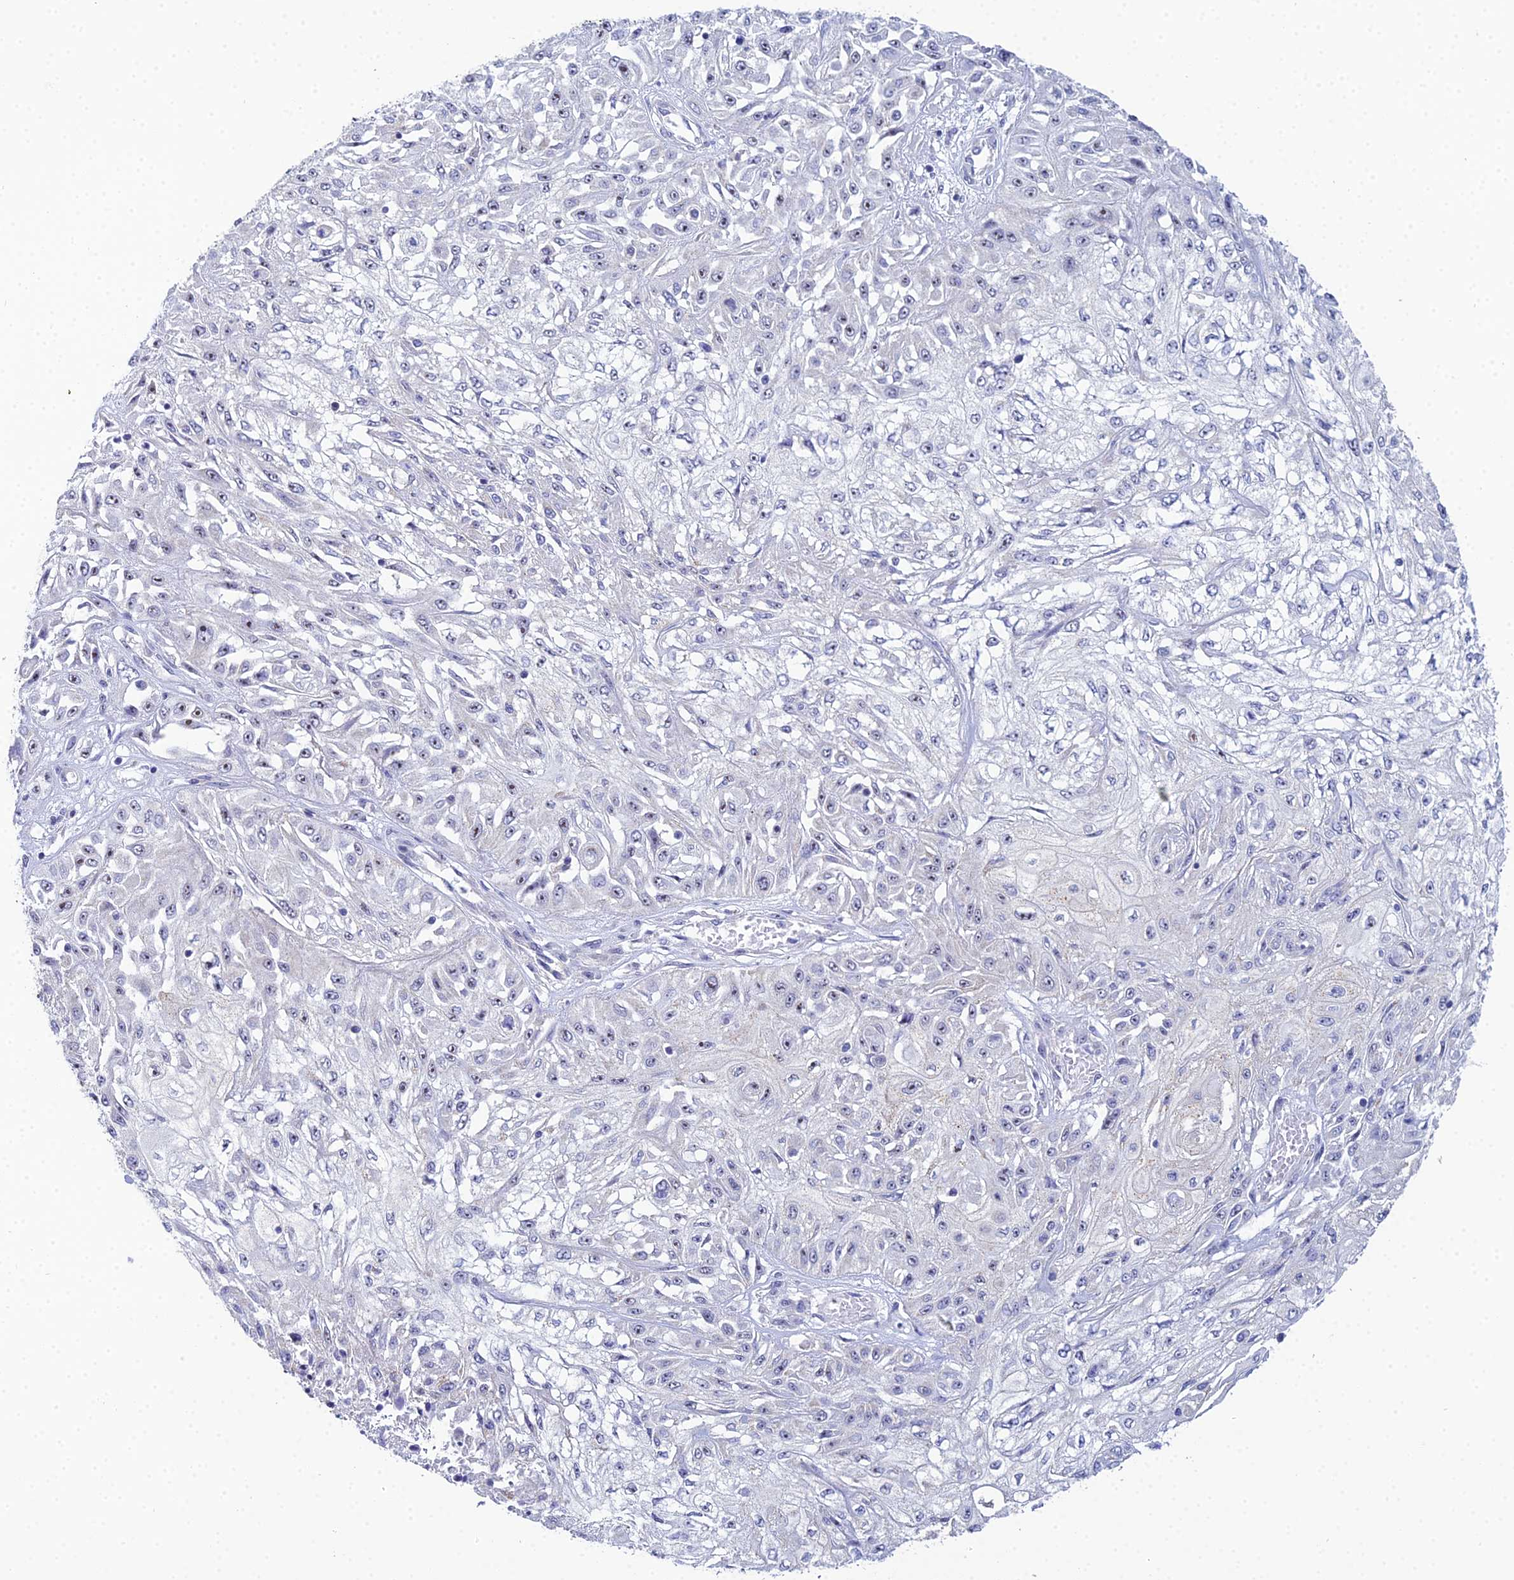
{"staining": {"intensity": "negative", "quantity": "none", "location": "none"}, "tissue": "skin cancer", "cell_type": "Tumor cells", "image_type": "cancer", "snomed": [{"axis": "morphology", "description": "Squamous cell carcinoma, NOS"}, {"axis": "morphology", "description": "Squamous cell carcinoma, metastatic, NOS"}, {"axis": "topography", "description": "Skin"}, {"axis": "topography", "description": "Lymph node"}], "caption": "A micrograph of skin cancer stained for a protein exhibits no brown staining in tumor cells.", "gene": "PLPP4", "patient": {"sex": "male", "age": 75}}